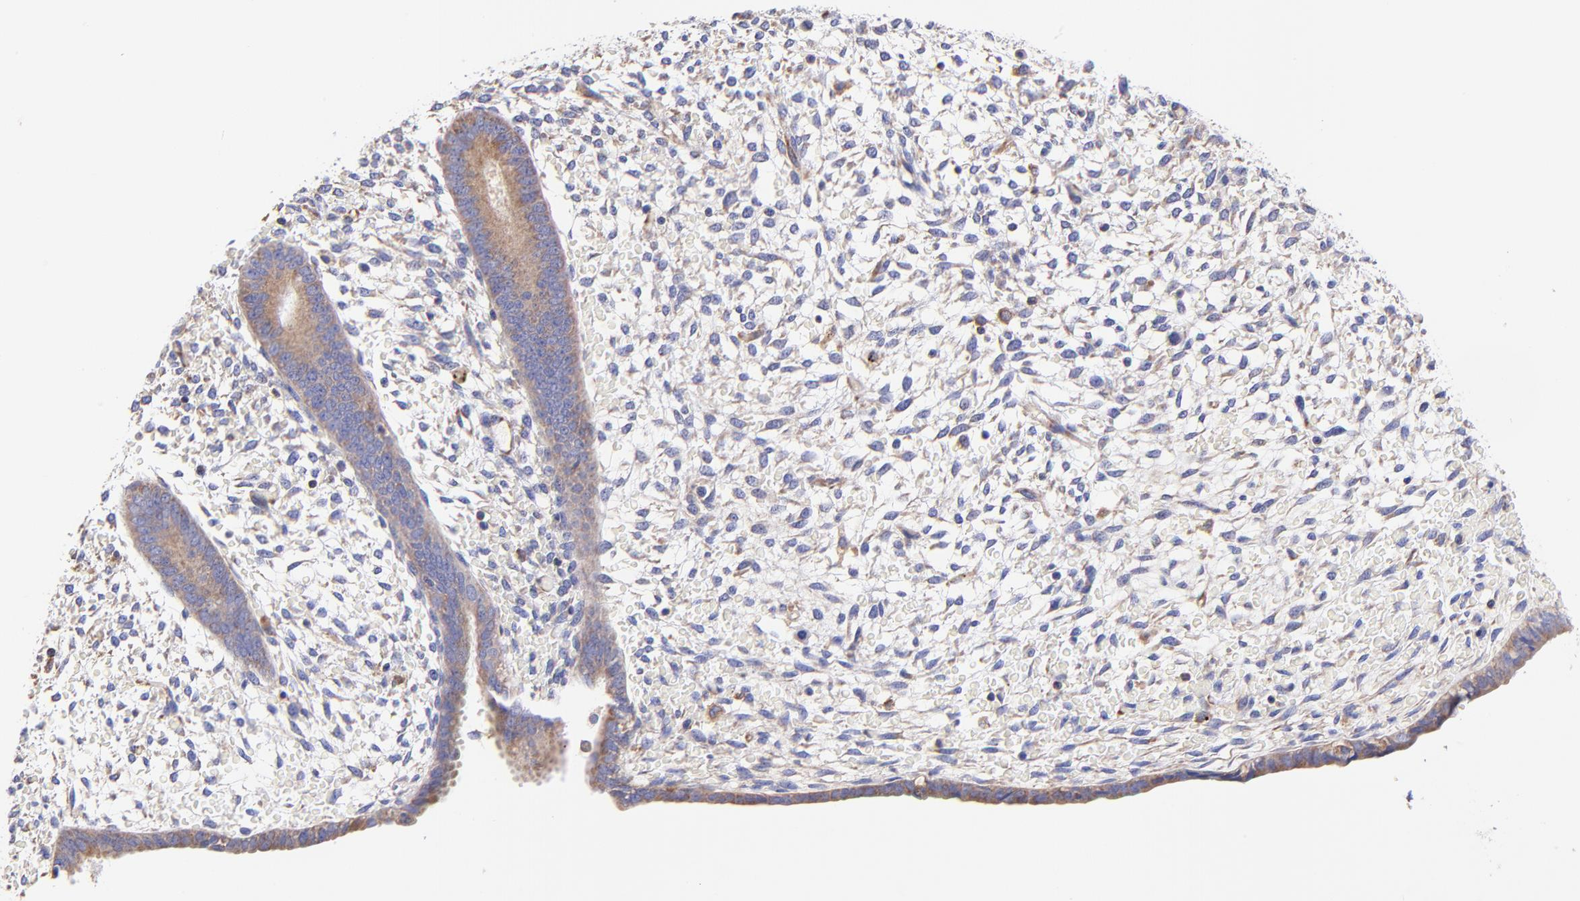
{"staining": {"intensity": "weak", "quantity": "<25%", "location": "cytoplasmic/membranous"}, "tissue": "endometrium", "cell_type": "Cells in endometrial stroma", "image_type": "normal", "snomed": [{"axis": "morphology", "description": "Normal tissue, NOS"}, {"axis": "topography", "description": "Endometrium"}], "caption": "This is an IHC micrograph of normal endometrium. There is no staining in cells in endometrial stroma.", "gene": "PREX1", "patient": {"sex": "female", "age": 42}}